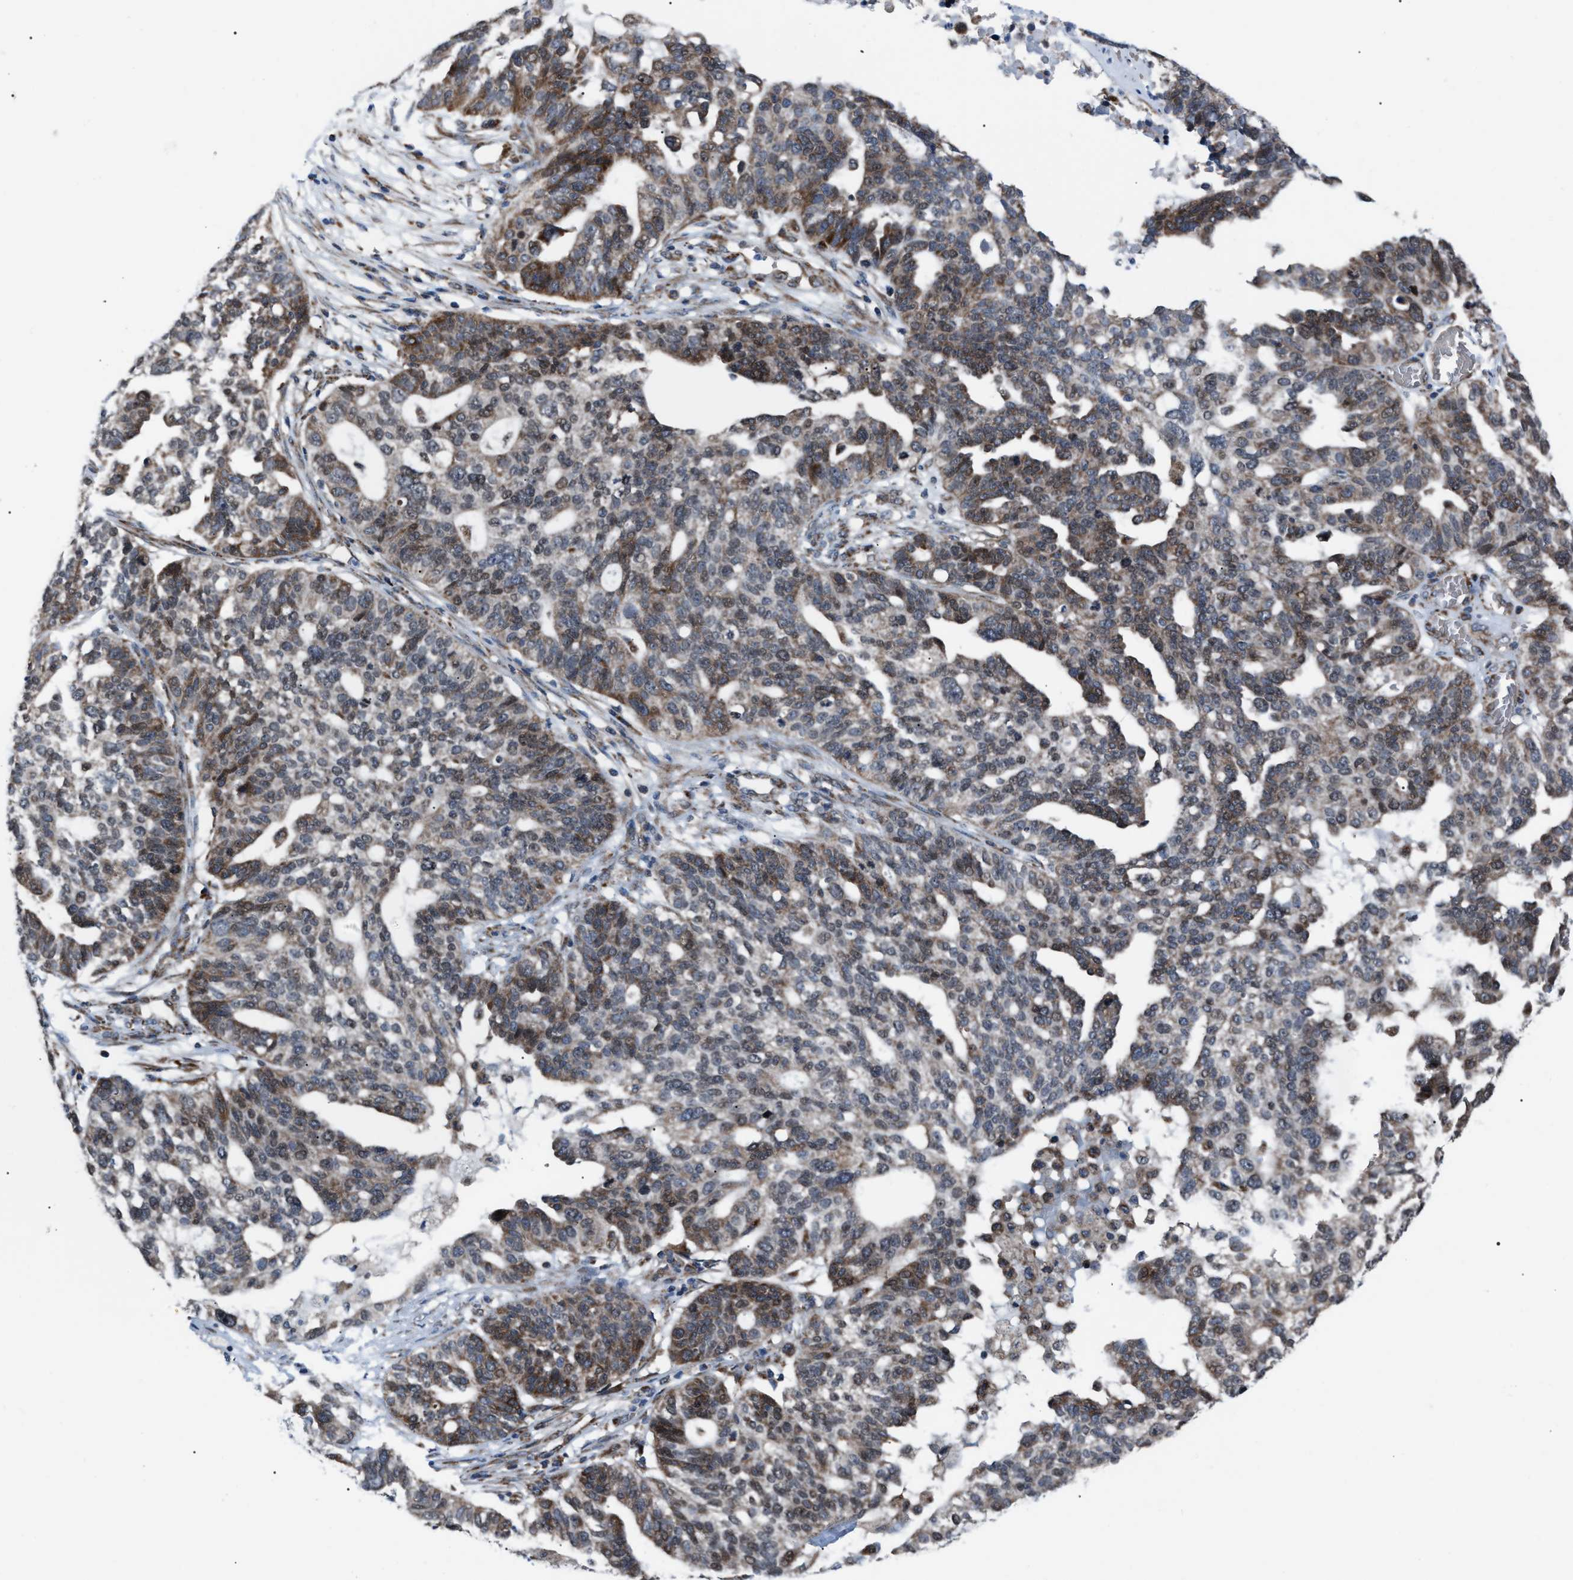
{"staining": {"intensity": "moderate", "quantity": "25%-75%", "location": "cytoplasmic/membranous"}, "tissue": "ovarian cancer", "cell_type": "Tumor cells", "image_type": "cancer", "snomed": [{"axis": "morphology", "description": "Cystadenocarcinoma, serous, NOS"}, {"axis": "topography", "description": "Ovary"}], "caption": "Approximately 25%-75% of tumor cells in human ovarian cancer (serous cystadenocarcinoma) show moderate cytoplasmic/membranous protein staining as visualized by brown immunohistochemical staining.", "gene": "AGO2", "patient": {"sex": "female", "age": 59}}